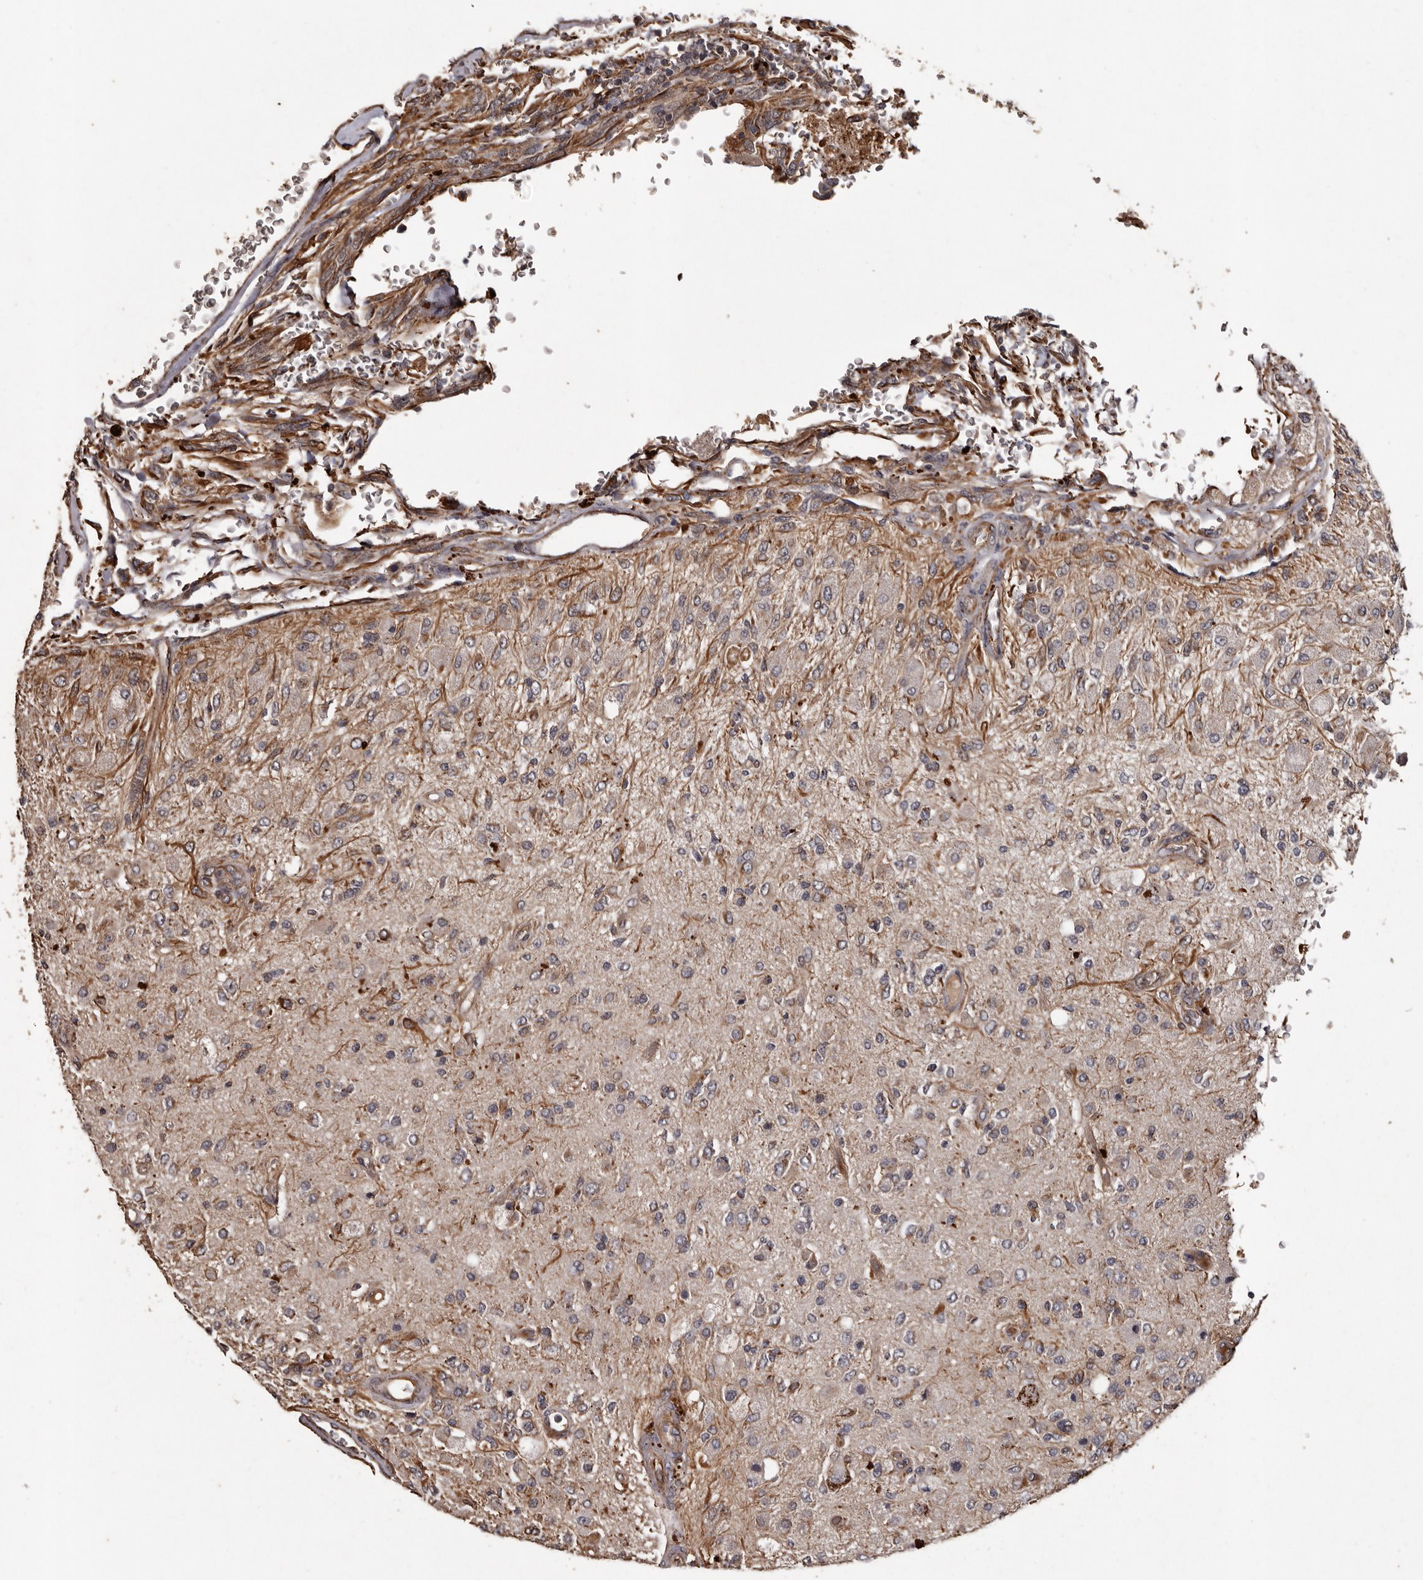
{"staining": {"intensity": "negative", "quantity": "none", "location": "none"}, "tissue": "glioma", "cell_type": "Tumor cells", "image_type": "cancer", "snomed": [{"axis": "morphology", "description": "Normal tissue, NOS"}, {"axis": "morphology", "description": "Glioma, malignant, High grade"}, {"axis": "topography", "description": "Cerebral cortex"}], "caption": "A histopathology image of high-grade glioma (malignant) stained for a protein shows no brown staining in tumor cells.", "gene": "BRAT1", "patient": {"sex": "male", "age": 77}}